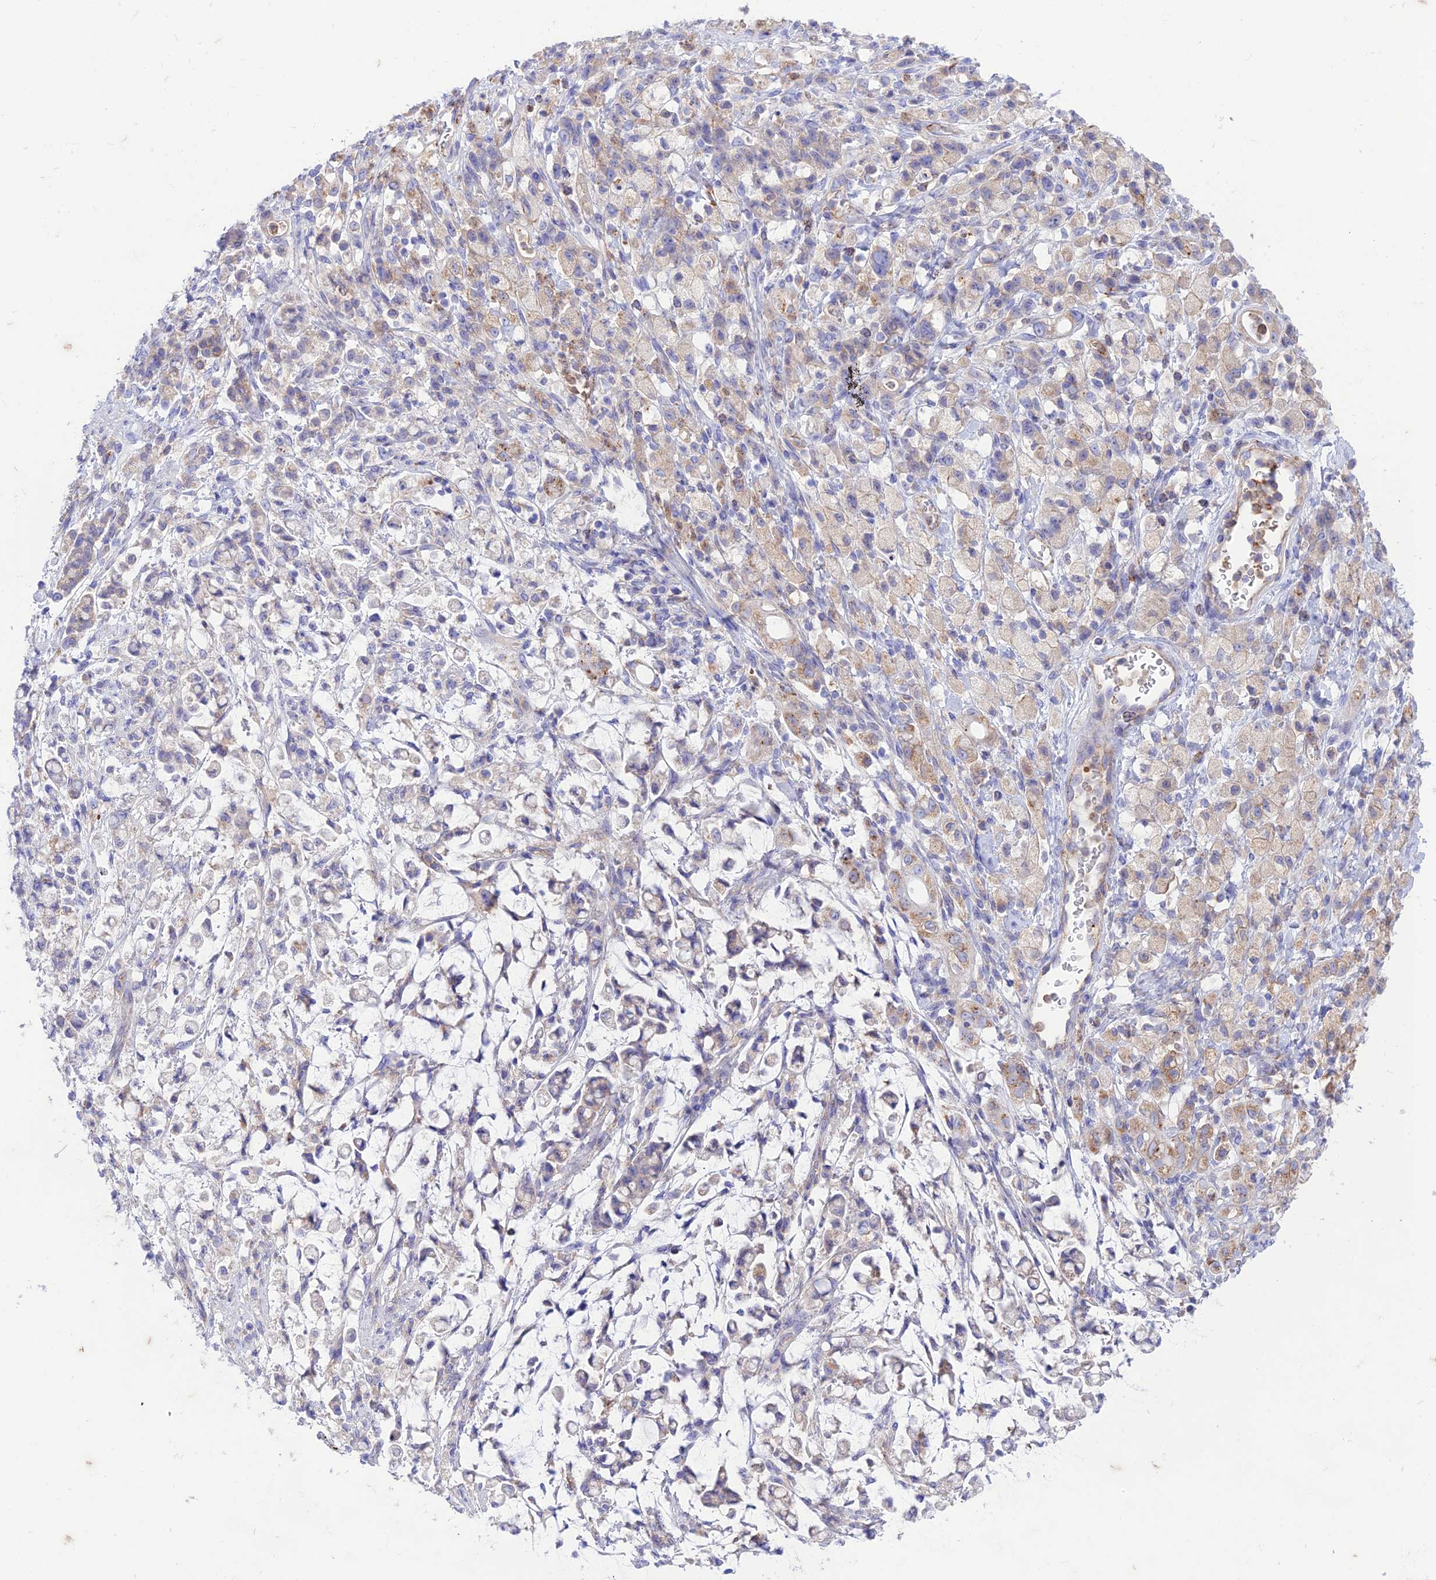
{"staining": {"intensity": "weak", "quantity": "<25%", "location": "cytoplasmic/membranous"}, "tissue": "stomach cancer", "cell_type": "Tumor cells", "image_type": "cancer", "snomed": [{"axis": "morphology", "description": "Adenocarcinoma, NOS"}, {"axis": "topography", "description": "Stomach"}], "caption": "The immunohistochemistry histopathology image has no significant staining in tumor cells of stomach cancer tissue. (Stains: DAB (3,3'-diaminobenzidine) immunohistochemistry with hematoxylin counter stain, Microscopy: brightfield microscopy at high magnification).", "gene": "CHSY3", "patient": {"sex": "female", "age": 60}}